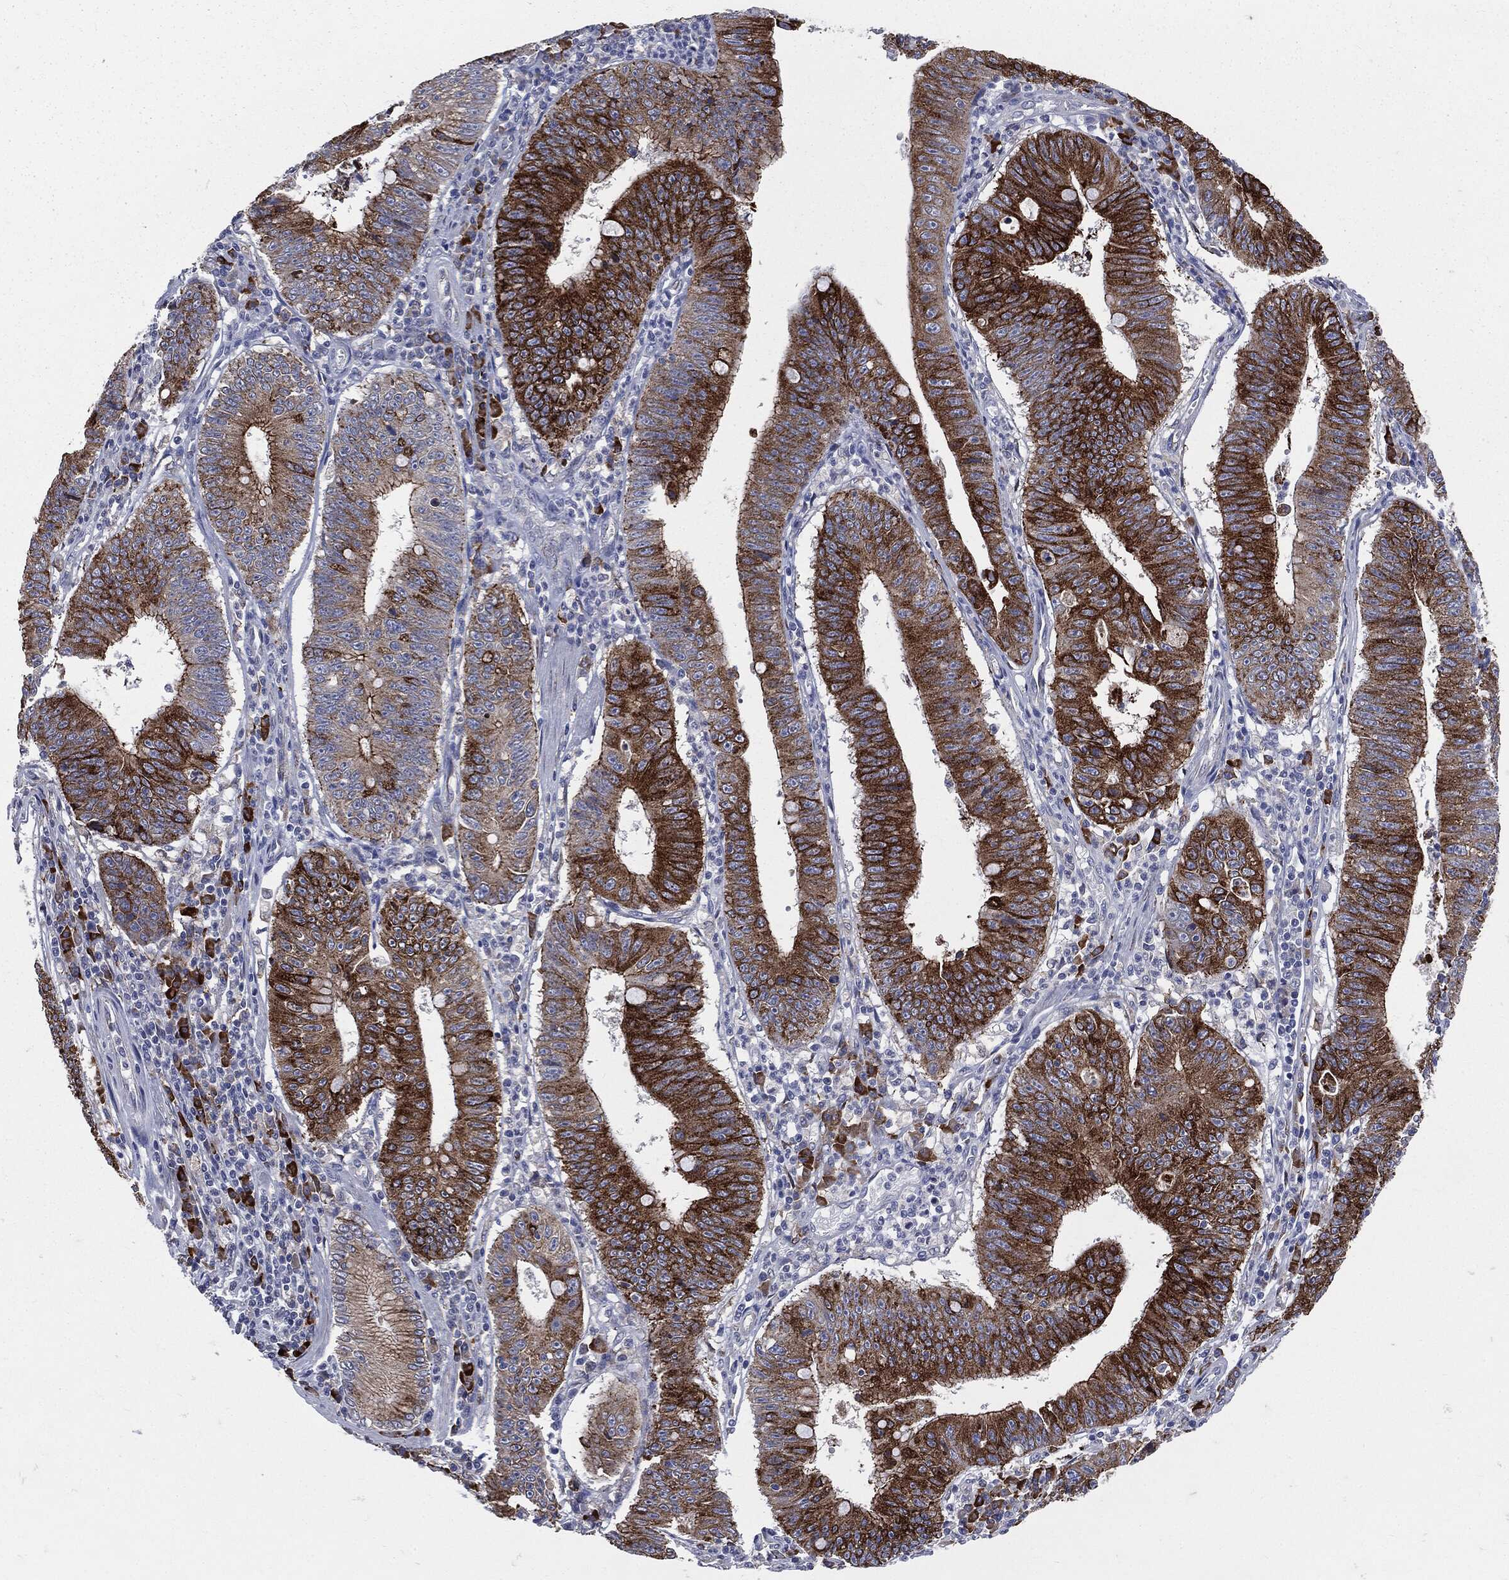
{"staining": {"intensity": "strong", "quantity": ">75%", "location": "cytoplasmic/membranous"}, "tissue": "stomach cancer", "cell_type": "Tumor cells", "image_type": "cancer", "snomed": [{"axis": "morphology", "description": "Adenocarcinoma, NOS"}, {"axis": "topography", "description": "Stomach"}], "caption": "Protein staining displays strong cytoplasmic/membranous staining in about >75% of tumor cells in stomach adenocarcinoma. (IHC, brightfield microscopy, high magnification).", "gene": "PTGS2", "patient": {"sex": "male", "age": 59}}